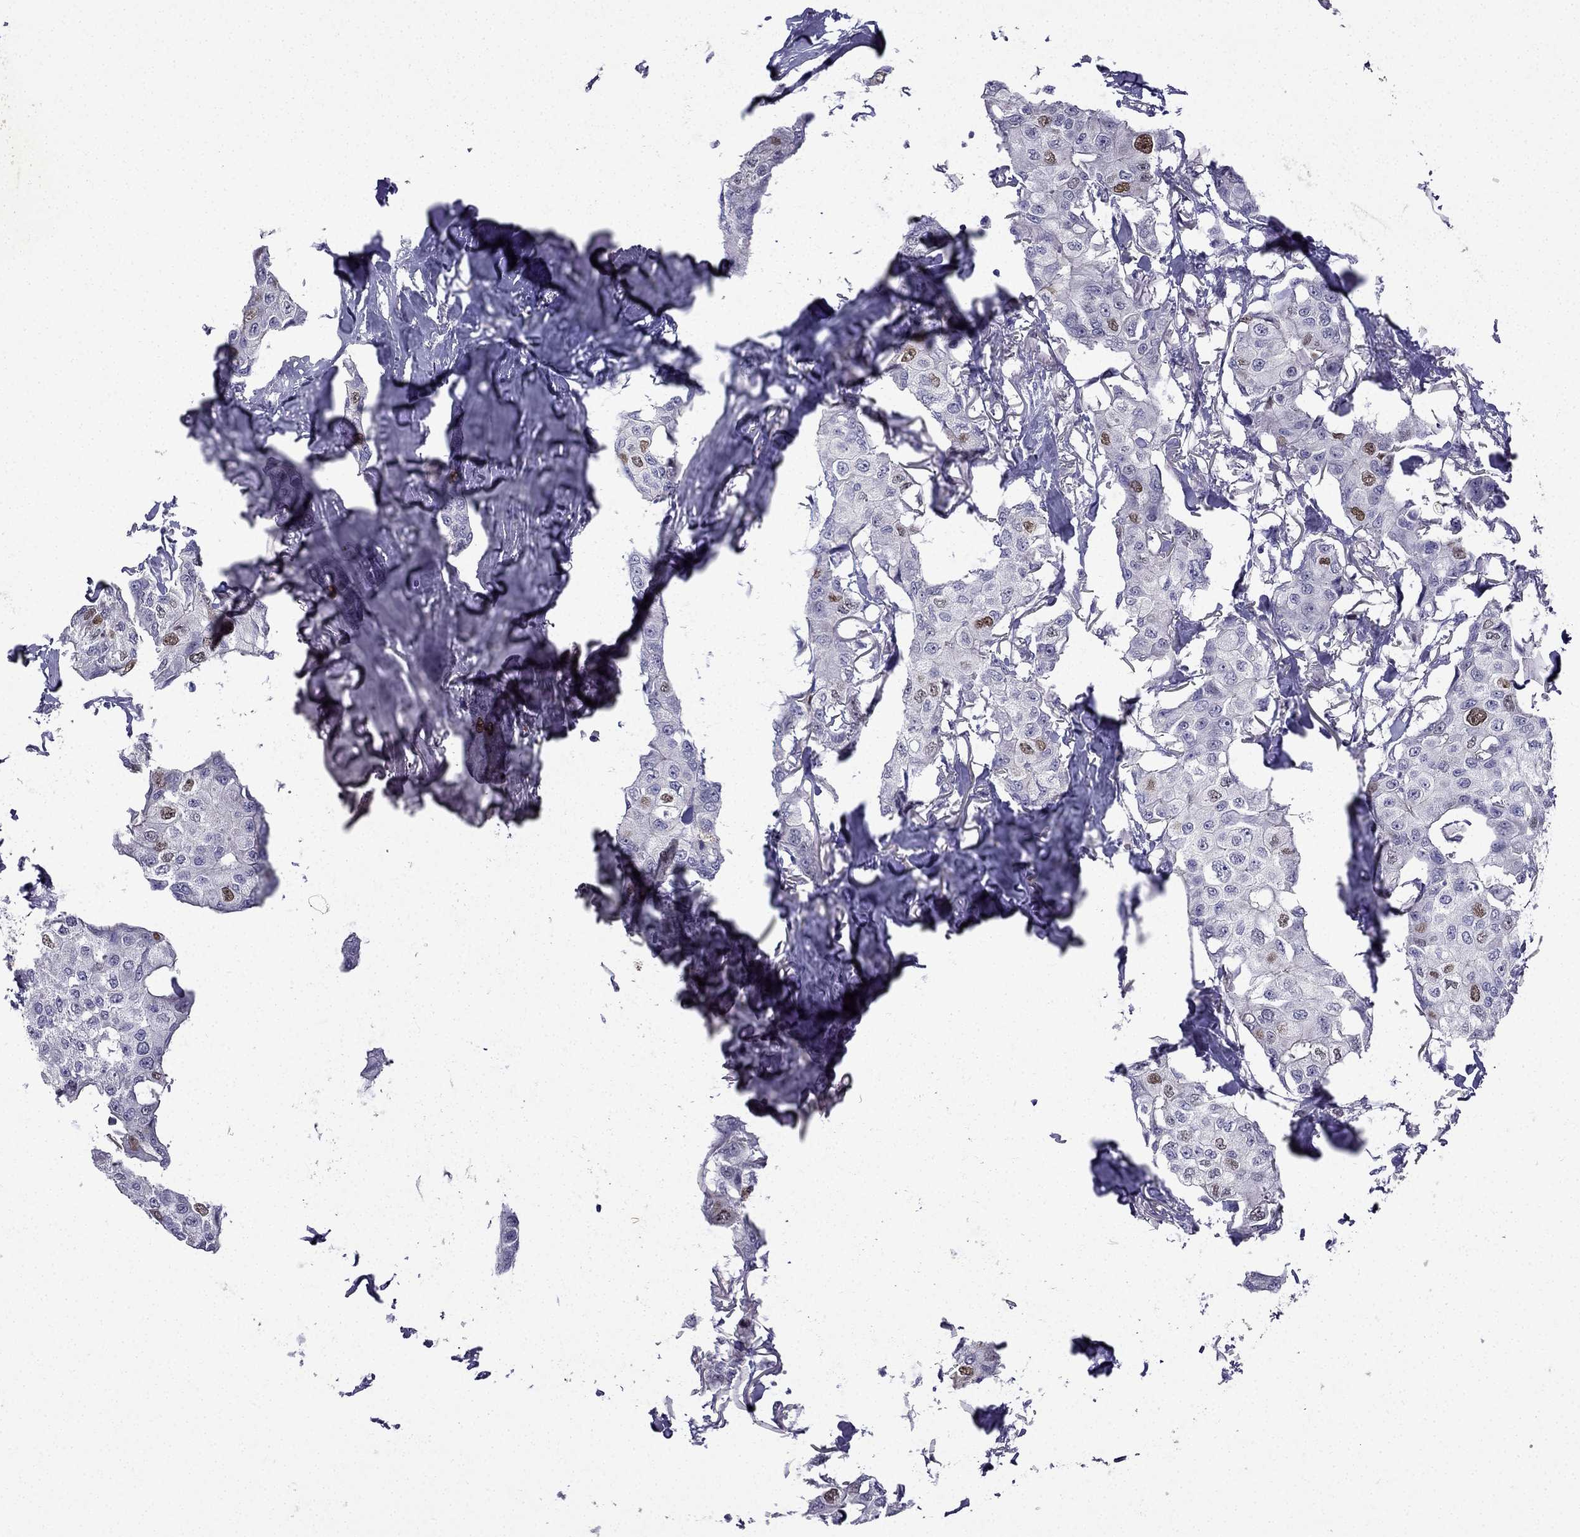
{"staining": {"intensity": "moderate", "quantity": "<25%", "location": "nuclear"}, "tissue": "breast cancer", "cell_type": "Tumor cells", "image_type": "cancer", "snomed": [{"axis": "morphology", "description": "Duct carcinoma"}, {"axis": "topography", "description": "Breast"}], "caption": "Breast cancer stained with a brown dye shows moderate nuclear positive staining in approximately <25% of tumor cells.", "gene": "UHRF1", "patient": {"sex": "female", "age": 80}}